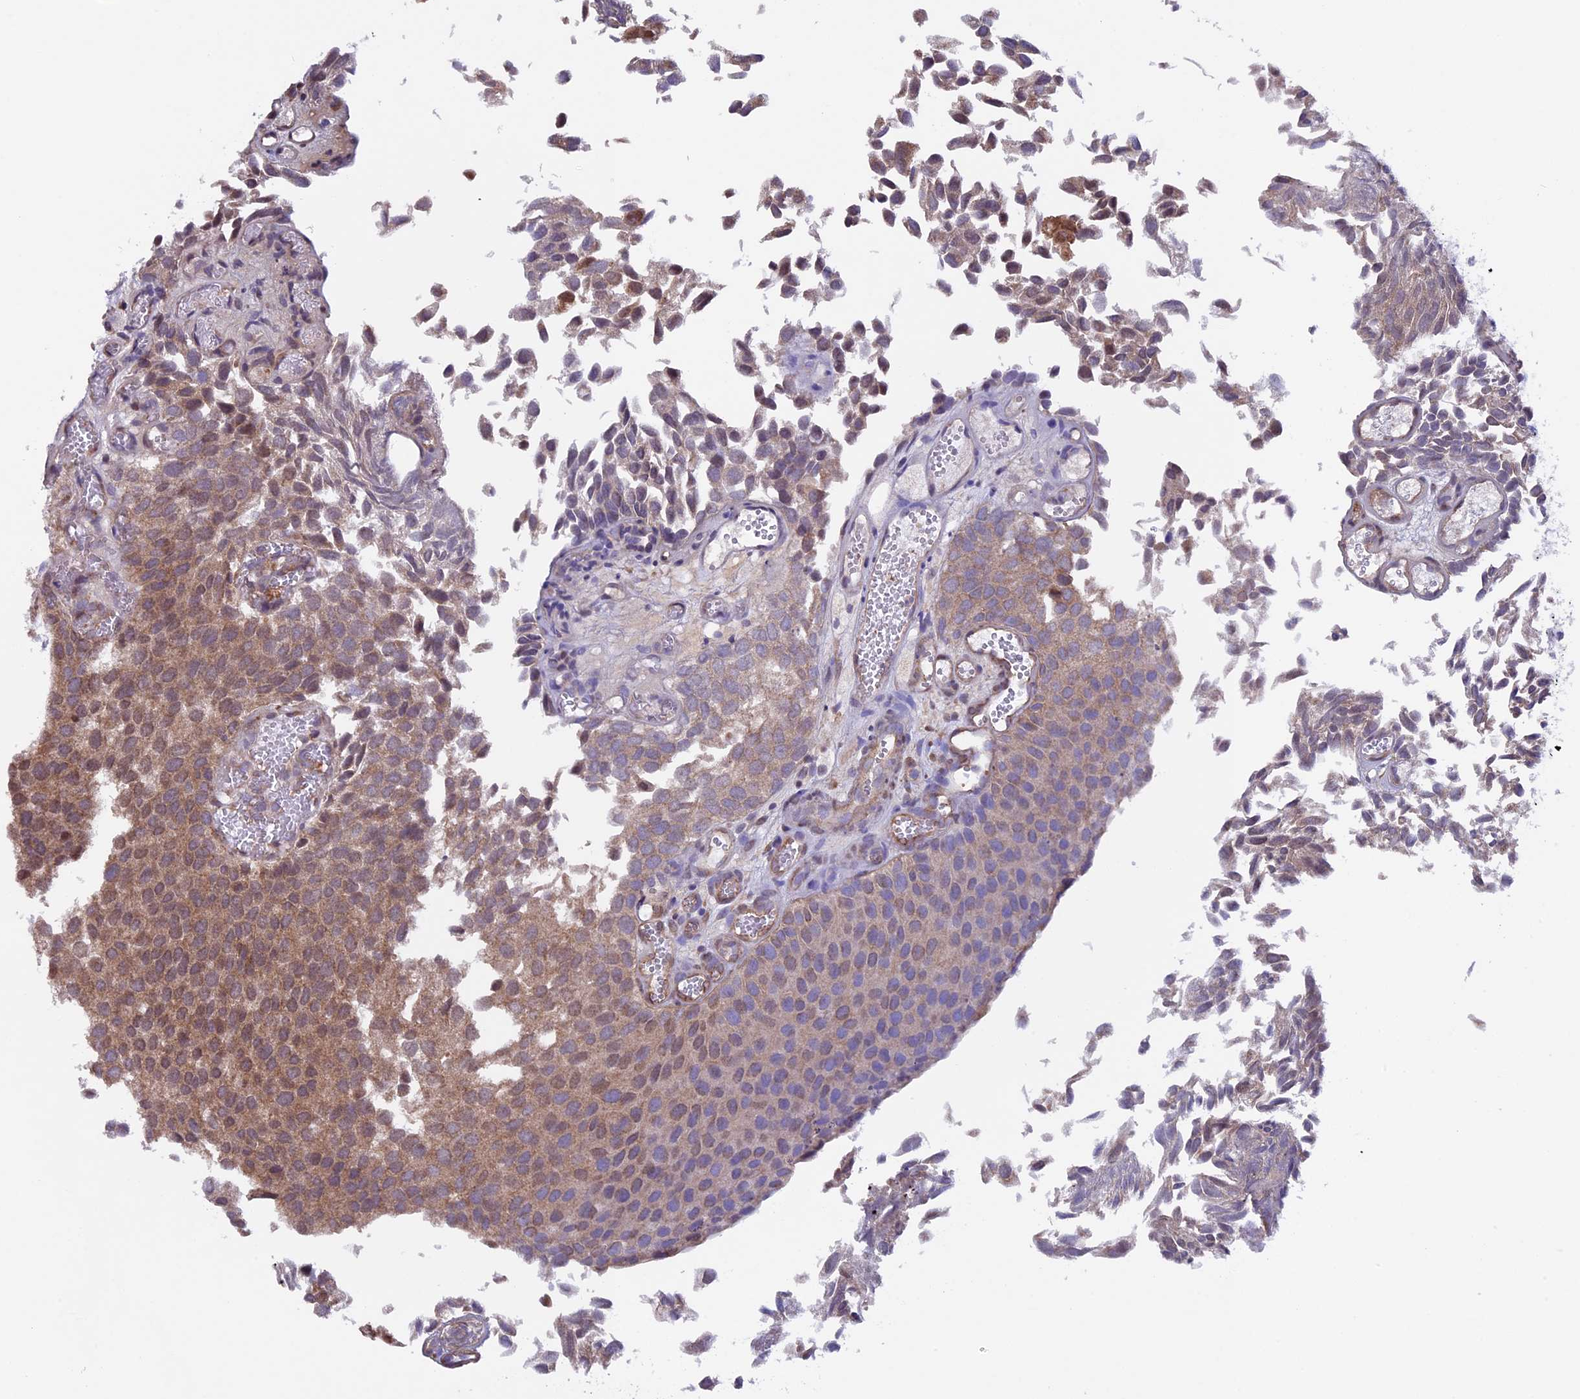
{"staining": {"intensity": "moderate", "quantity": "25%-75%", "location": "cytoplasmic/membranous"}, "tissue": "urothelial cancer", "cell_type": "Tumor cells", "image_type": "cancer", "snomed": [{"axis": "morphology", "description": "Urothelial carcinoma, Low grade"}, {"axis": "topography", "description": "Urinary bladder"}], "caption": "Immunohistochemical staining of human urothelial cancer shows medium levels of moderate cytoplasmic/membranous protein expression in approximately 25%-75% of tumor cells.", "gene": "TMEM171", "patient": {"sex": "male", "age": 89}}